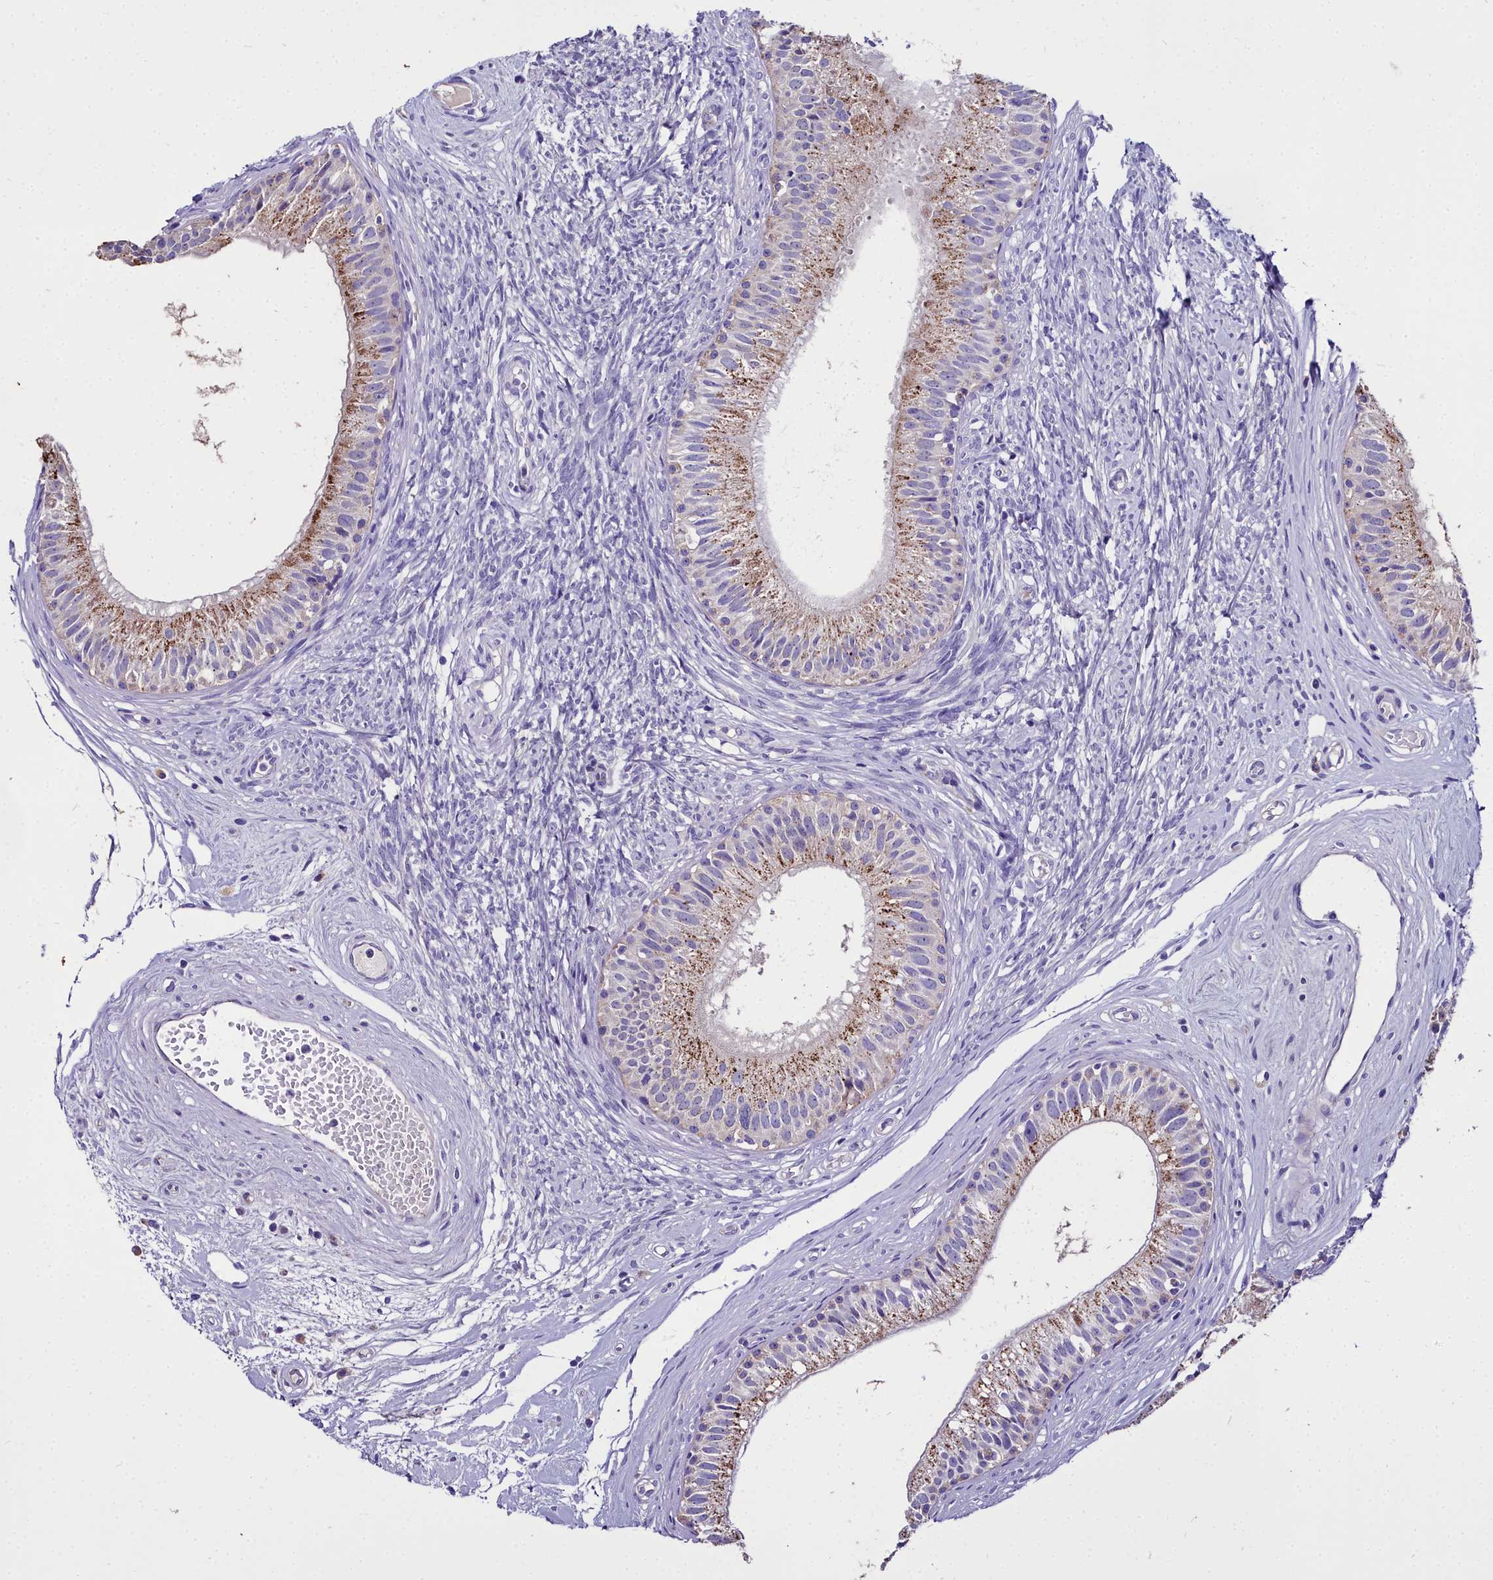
{"staining": {"intensity": "moderate", "quantity": "25%-75%", "location": "cytoplasmic/membranous"}, "tissue": "epididymis", "cell_type": "Glandular cells", "image_type": "normal", "snomed": [{"axis": "morphology", "description": "Normal tissue, NOS"}, {"axis": "topography", "description": "Epididymis"}], "caption": "Brown immunohistochemical staining in benign epididymis exhibits moderate cytoplasmic/membranous positivity in about 25%-75% of glandular cells. (Stains: DAB in brown, nuclei in blue, Microscopy: brightfield microscopy at high magnification).", "gene": "MS4A18", "patient": {"sex": "male", "age": 74}}